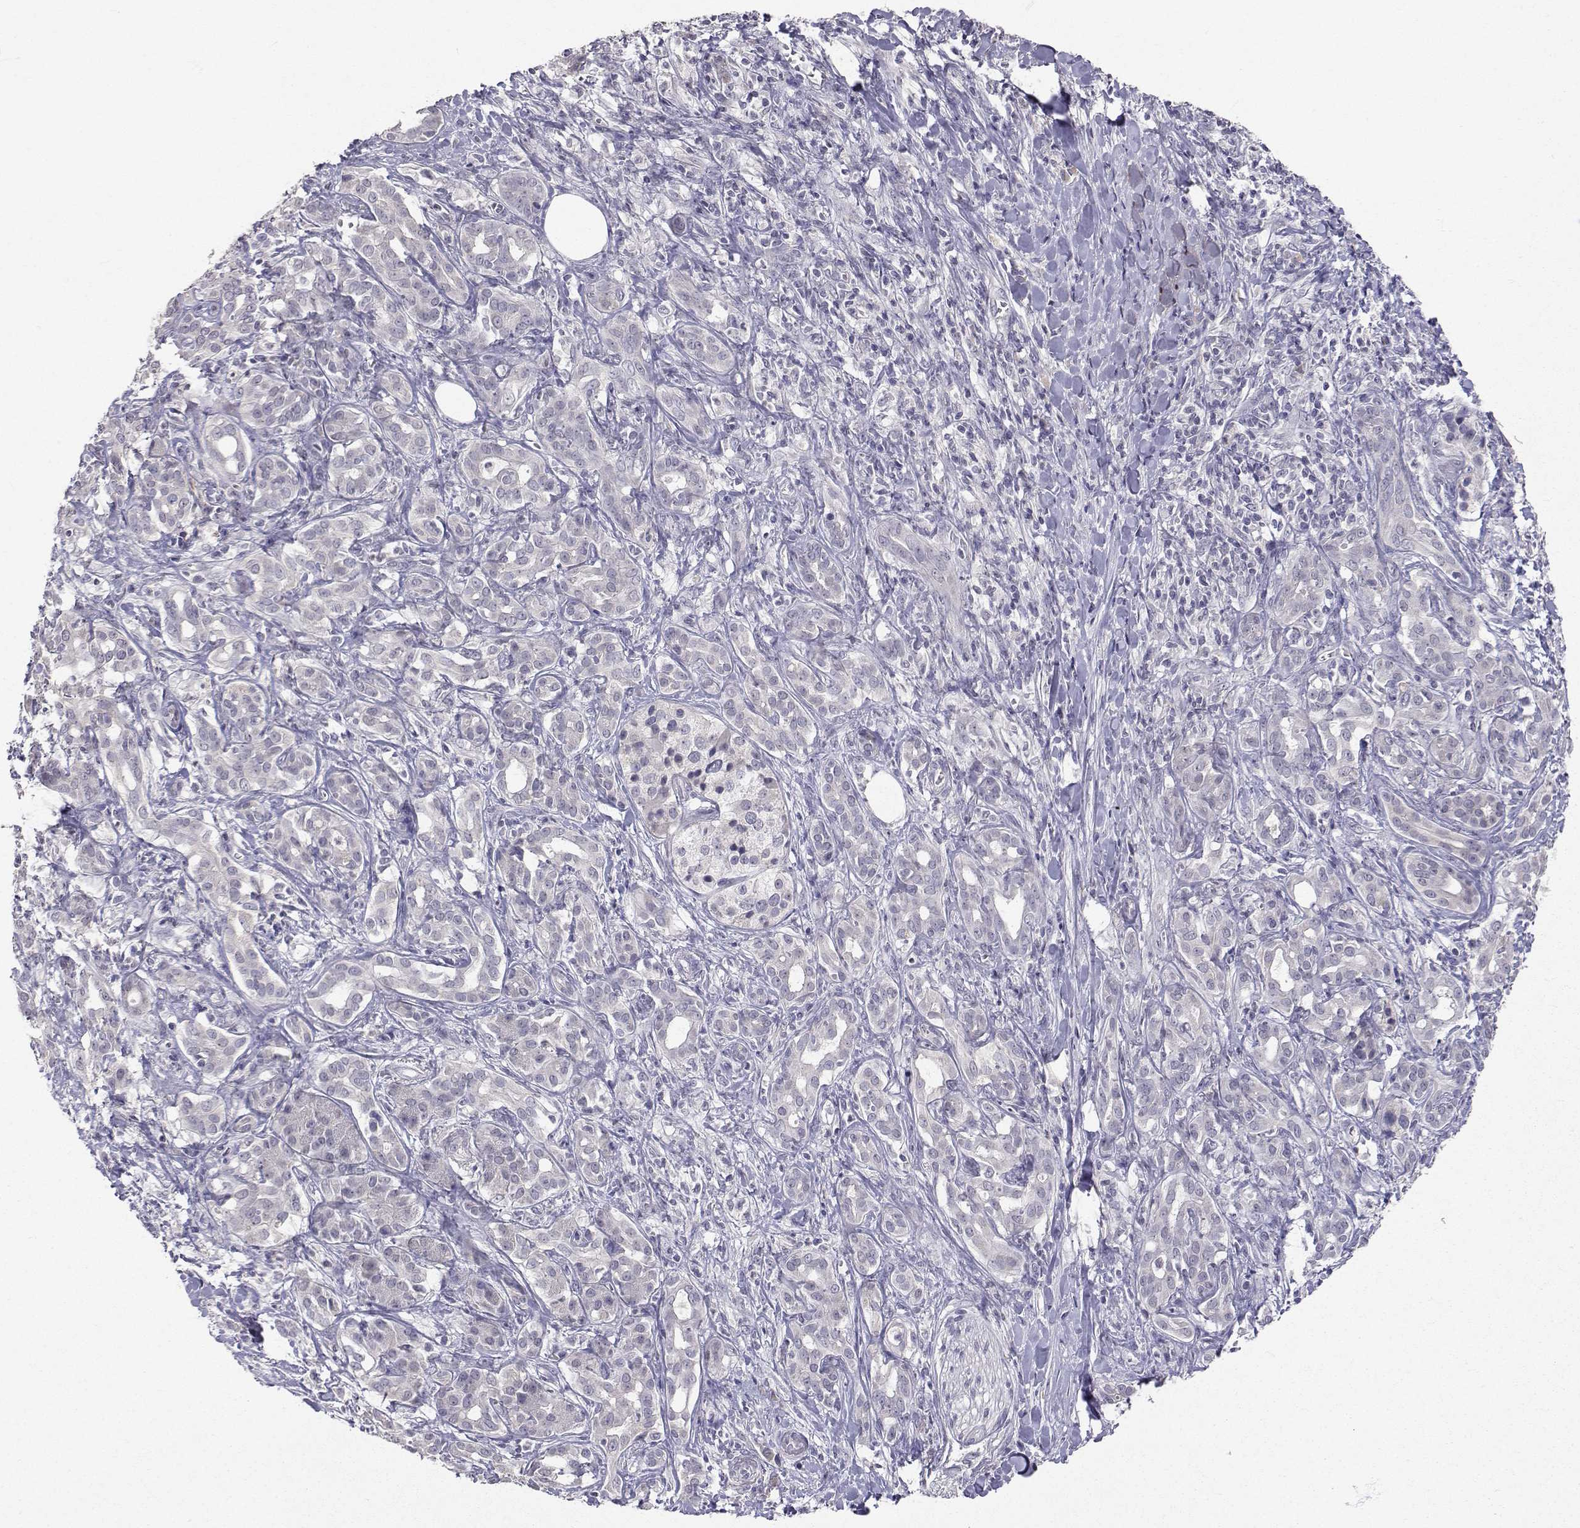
{"staining": {"intensity": "negative", "quantity": "none", "location": "none"}, "tissue": "pancreatic cancer", "cell_type": "Tumor cells", "image_type": "cancer", "snomed": [{"axis": "morphology", "description": "Adenocarcinoma, NOS"}, {"axis": "topography", "description": "Pancreas"}], "caption": "This is a image of immunohistochemistry (IHC) staining of pancreatic cancer, which shows no expression in tumor cells. (Brightfield microscopy of DAB immunohistochemistry at high magnification).", "gene": "SLC6A3", "patient": {"sex": "male", "age": 61}}